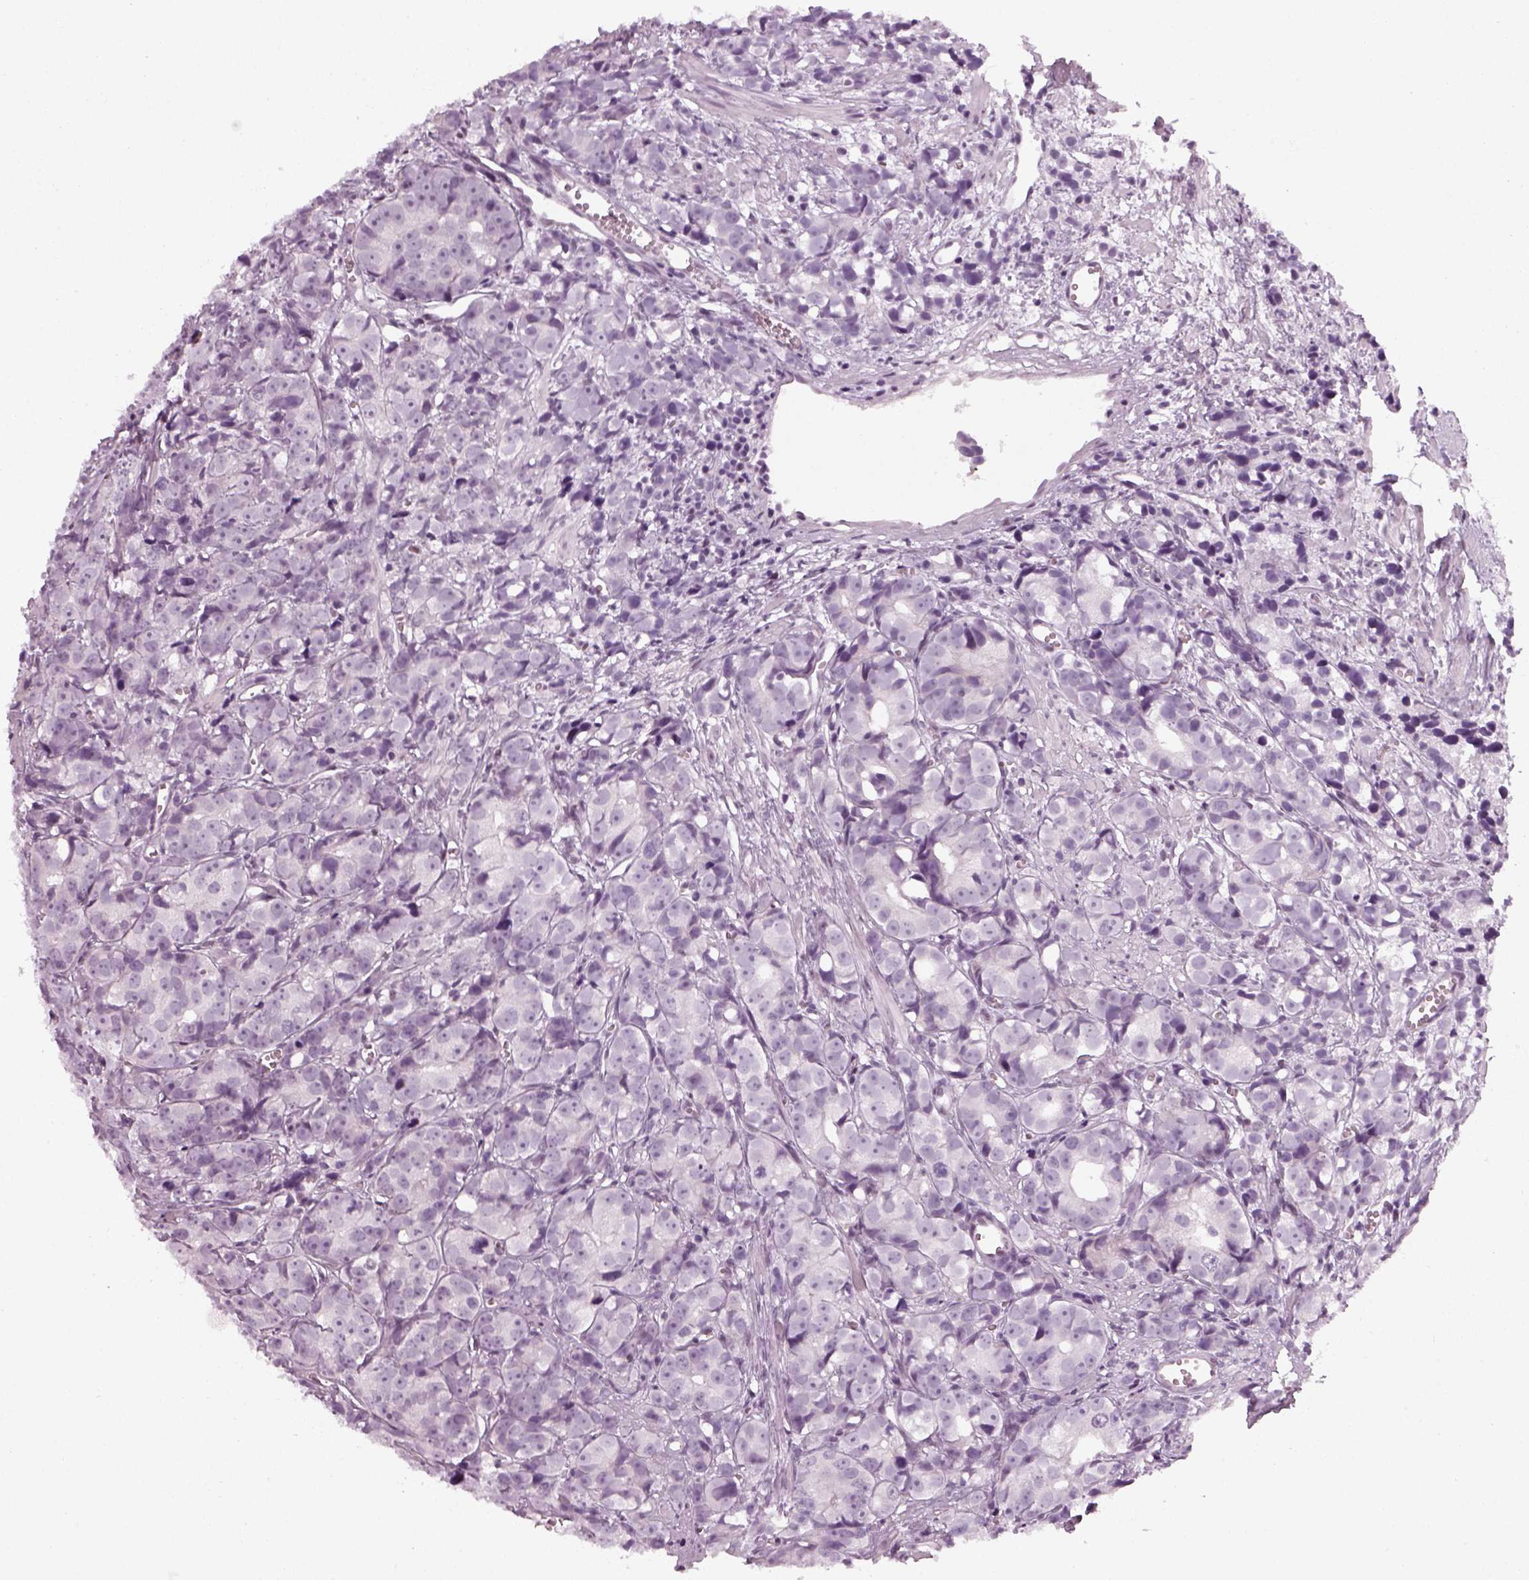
{"staining": {"intensity": "negative", "quantity": "none", "location": "none"}, "tissue": "prostate cancer", "cell_type": "Tumor cells", "image_type": "cancer", "snomed": [{"axis": "morphology", "description": "Adenocarcinoma, High grade"}, {"axis": "topography", "description": "Prostate"}], "caption": "A photomicrograph of prostate cancer (high-grade adenocarcinoma) stained for a protein displays no brown staining in tumor cells. (DAB immunohistochemistry, high magnification).", "gene": "KCNG2", "patient": {"sex": "male", "age": 77}}